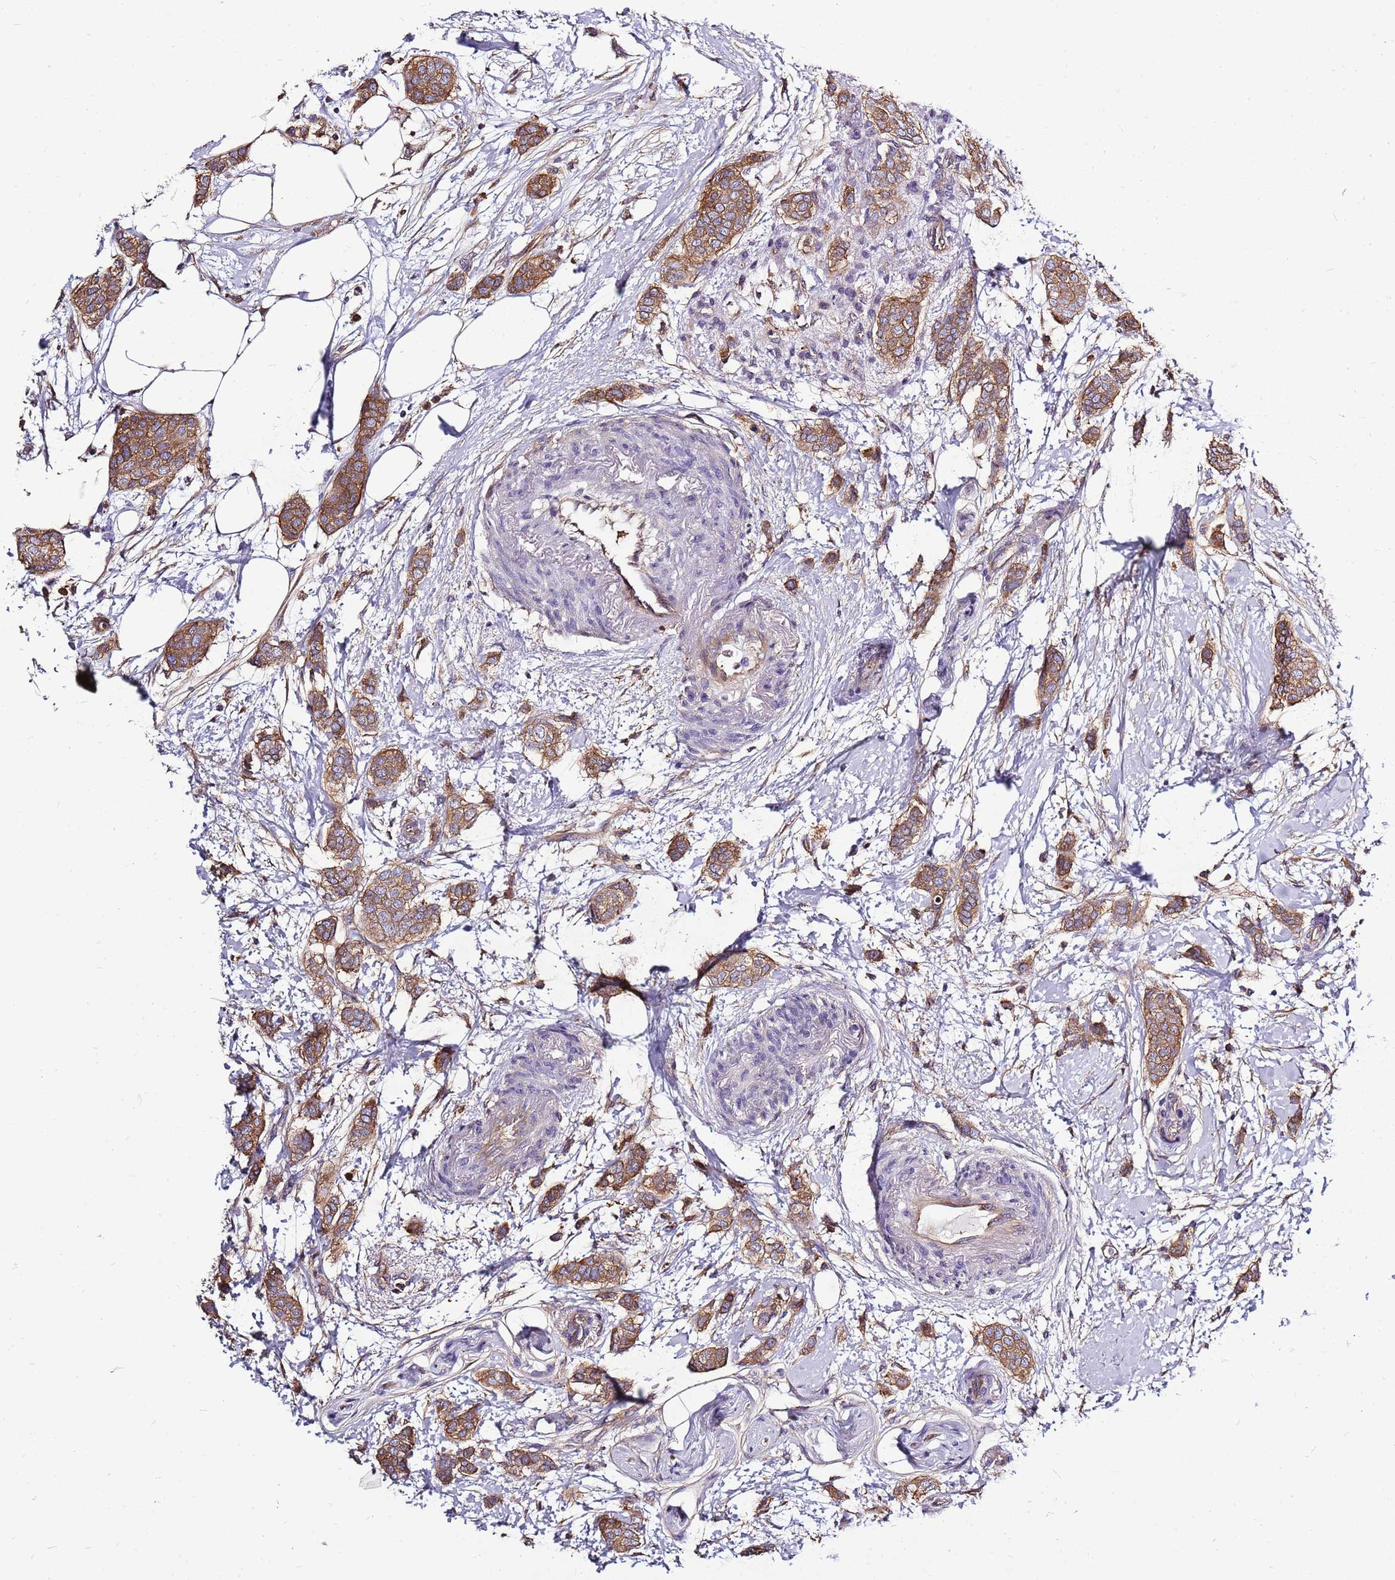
{"staining": {"intensity": "moderate", "quantity": ">75%", "location": "cytoplasmic/membranous"}, "tissue": "breast cancer", "cell_type": "Tumor cells", "image_type": "cancer", "snomed": [{"axis": "morphology", "description": "Duct carcinoma"}, {"axis": "topography", "description": "Breast"}], "caption": "Breast infiltrating ductal carcinoma stained for a protein reveals moderate cytoplasmic/membranous positivity in tumor cells.", "gene": "ATXN2L", "patient": {"sex": "female", "age": 72}}